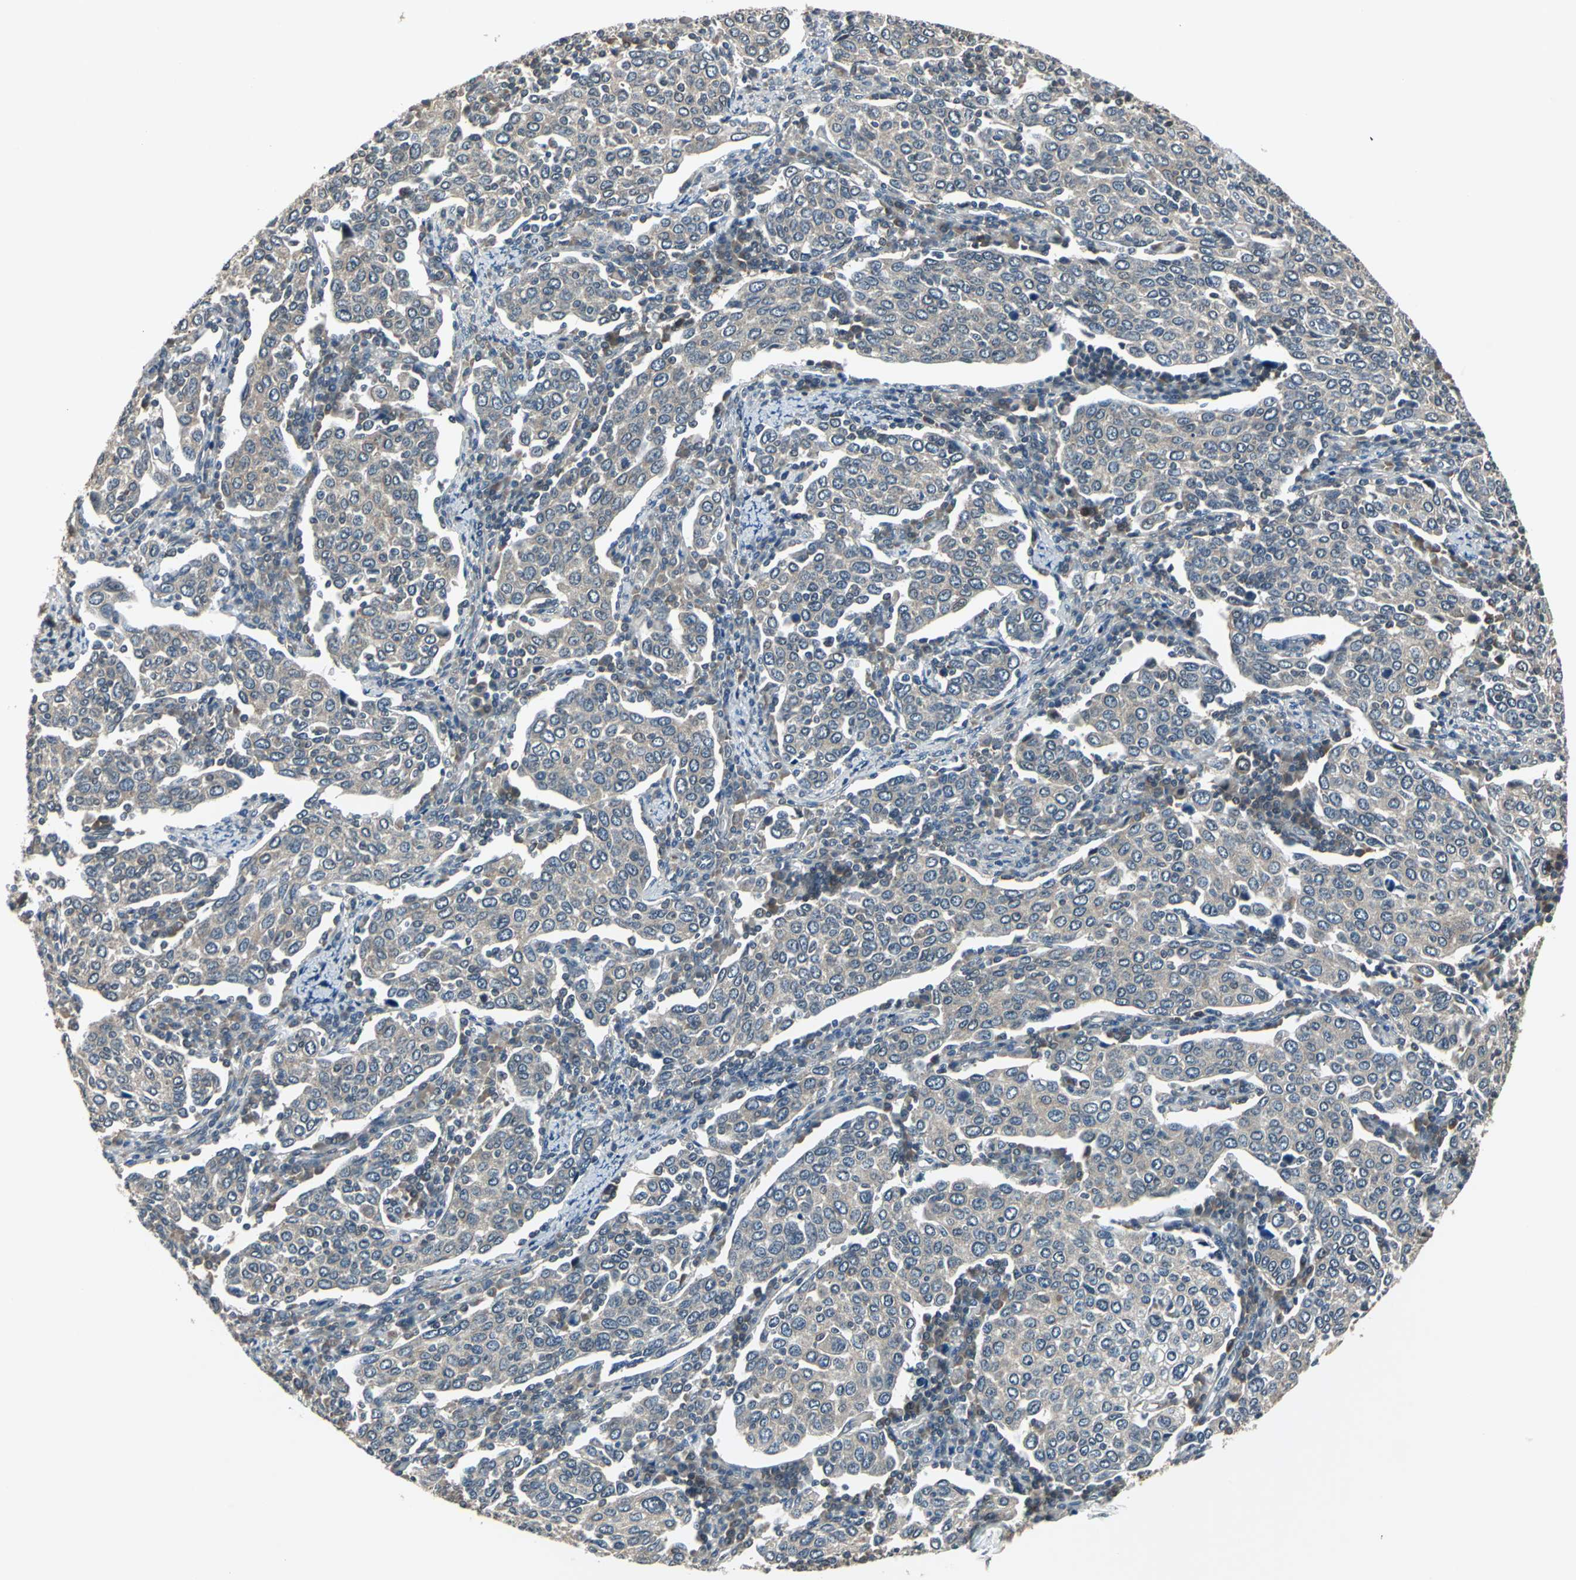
{"staining": {"intensity": "weak", "quantity": "25%-75%", "location": "cytoplasmic/membranous"}, "tissue": "cervical cancer", "cell_type": "Tumor cells", "image_type": "cancer", "snomed": [{"axis": "morphology", "description": "Squamous cell carcinoma, NOS"}, {"axis": "topography", "description": "Cervix"}], "caption": "This is a histology image of immunohistochemistry staining of squamous cell carcinoma (cervical), which shows weak expression in the cytoplasmic/membranous of tumor cells.", "gene": "PFDN1", "patient": {"sex": "female", "age": 40}}